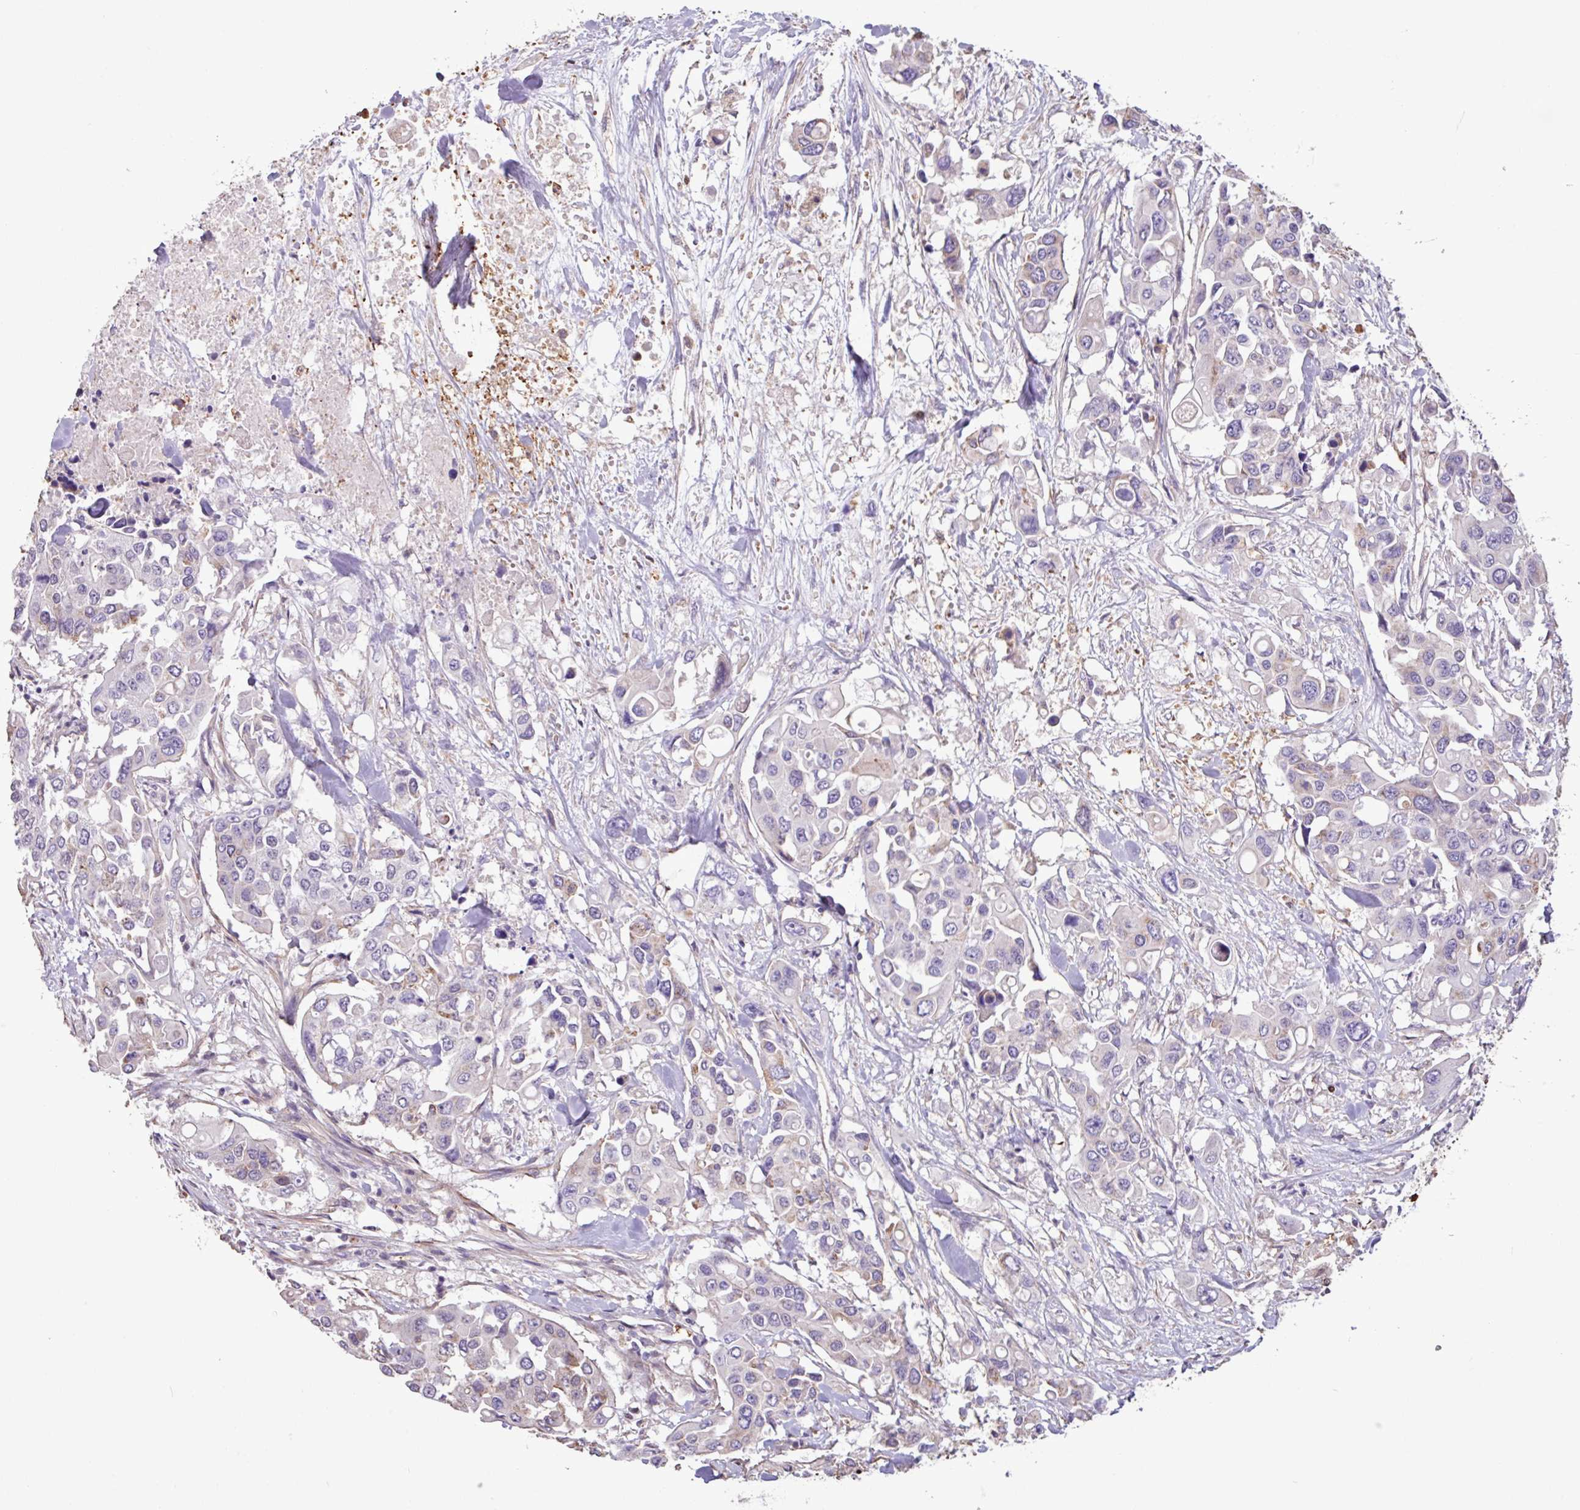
{"staining": {"intensity": "negative", "quantity": "none", "location": "none"}, "tissue": "colorectal cancer", "cell_type": "Tumor cells", "image_type": "cancer", "snomed": [{"axis": "morphology", "description": "Adenocarcinoma, NOS"}, {"axis": "topography", "description": "Colon"}], "caption": "Colorectal cancer stained for a protein using IHC reveals no expression tumor cells.", "gene": "CHST11", "patient": {"sex": "male", "age": 77}}